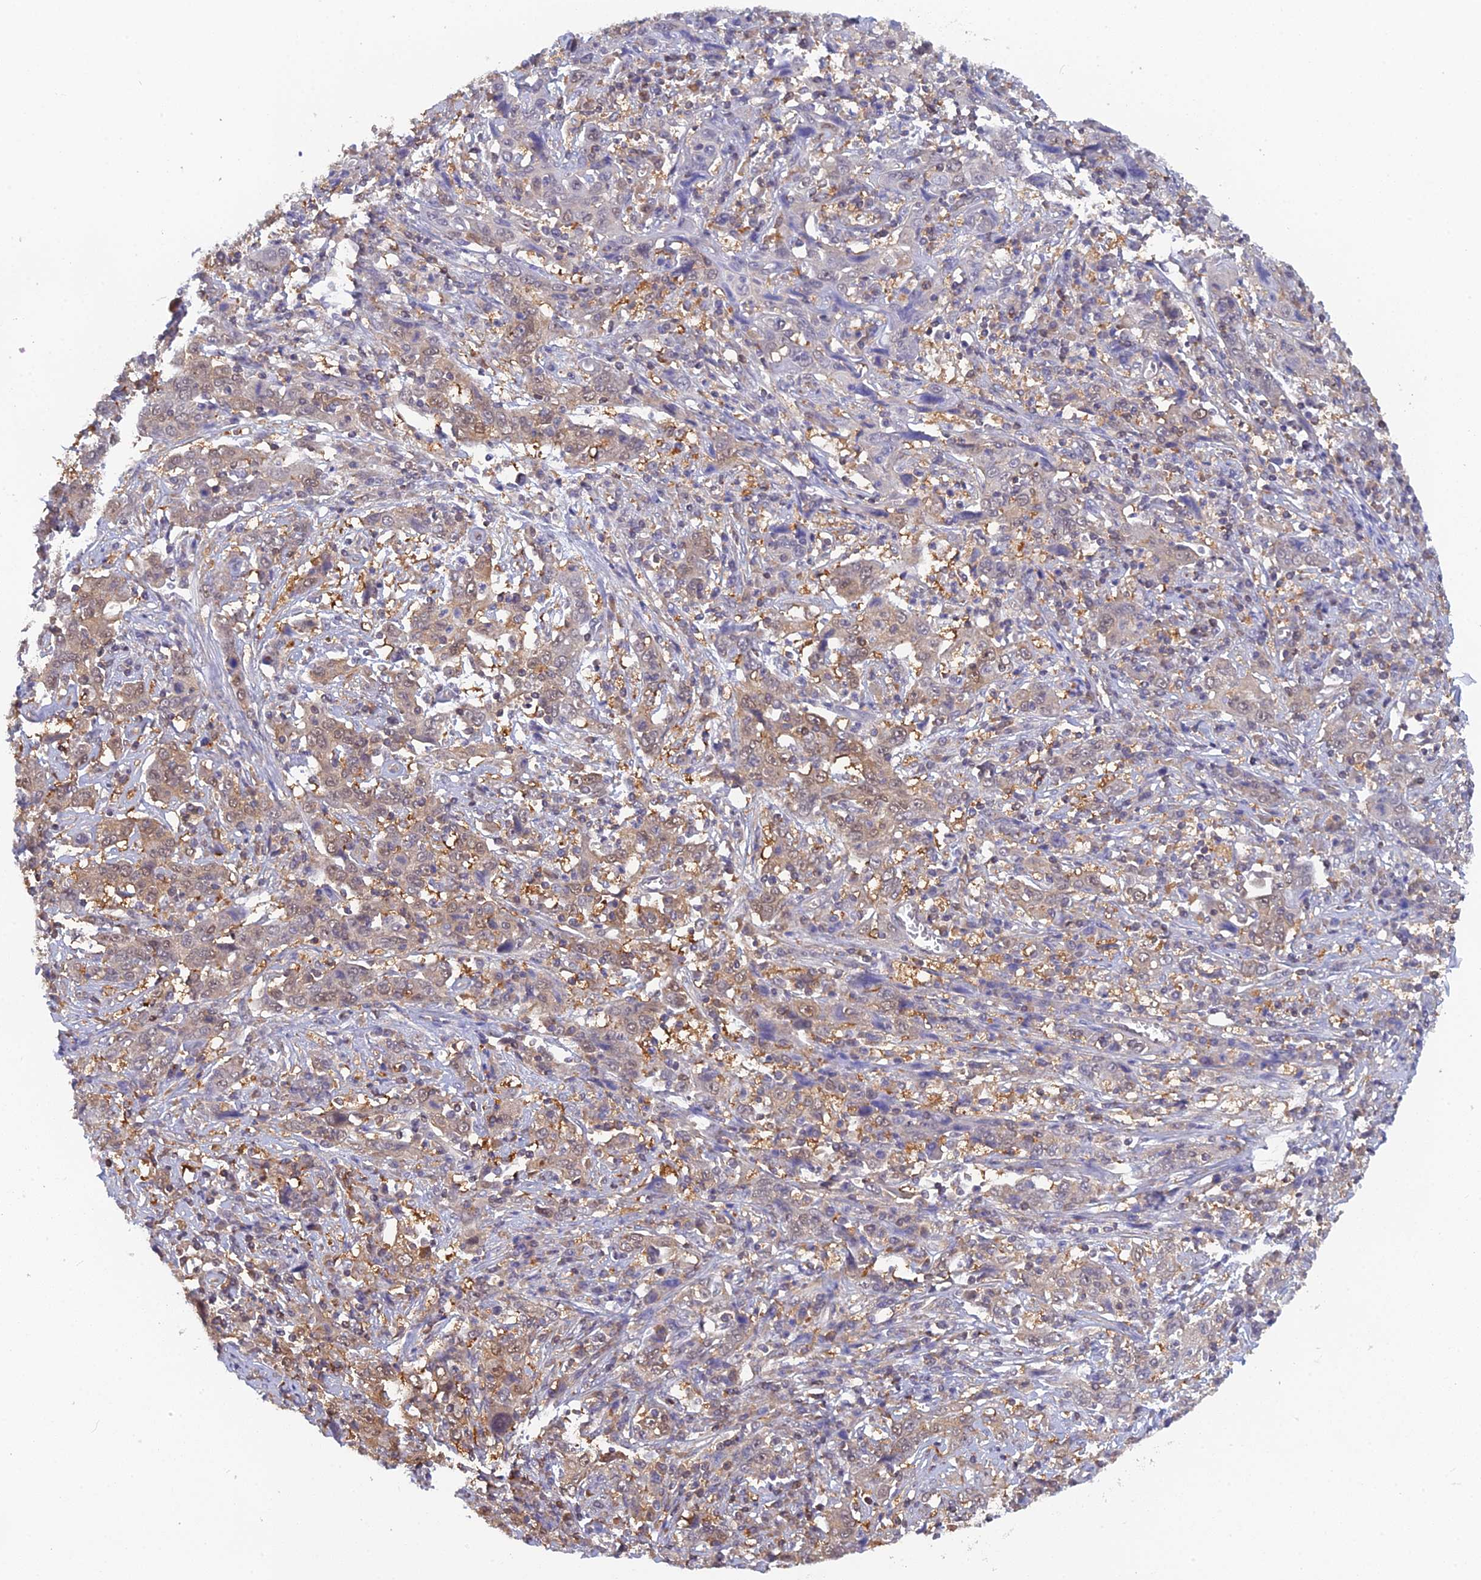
{"staining": {"intensity": "weak", "quantity": ">75%", "location": "nuclear"}, "tissue": "cervical cancer", "cell_type": "Tumor cells", "image_type": "cancer", "snomed": [{"axis": "morphology", "description": "Squamous cell carcinoma, NOS"}, {"axis": "topography", "description": "Cervix"}], "caption": "Immunohistochemistry (IHC) staining of cervical squamous cell carcinoma, which displays low levels of weak nuclear expression in approximately >75% of tumor cells indicating weak nuclear protein staining. The staining was performed using DAB (3,3'-diaminobenzidine) (brown) for protein detection and nuclei were counterstained in hematoxylin (blue).", "gene": "HINT1", "patient": {"sex": "female", "age": 46}}